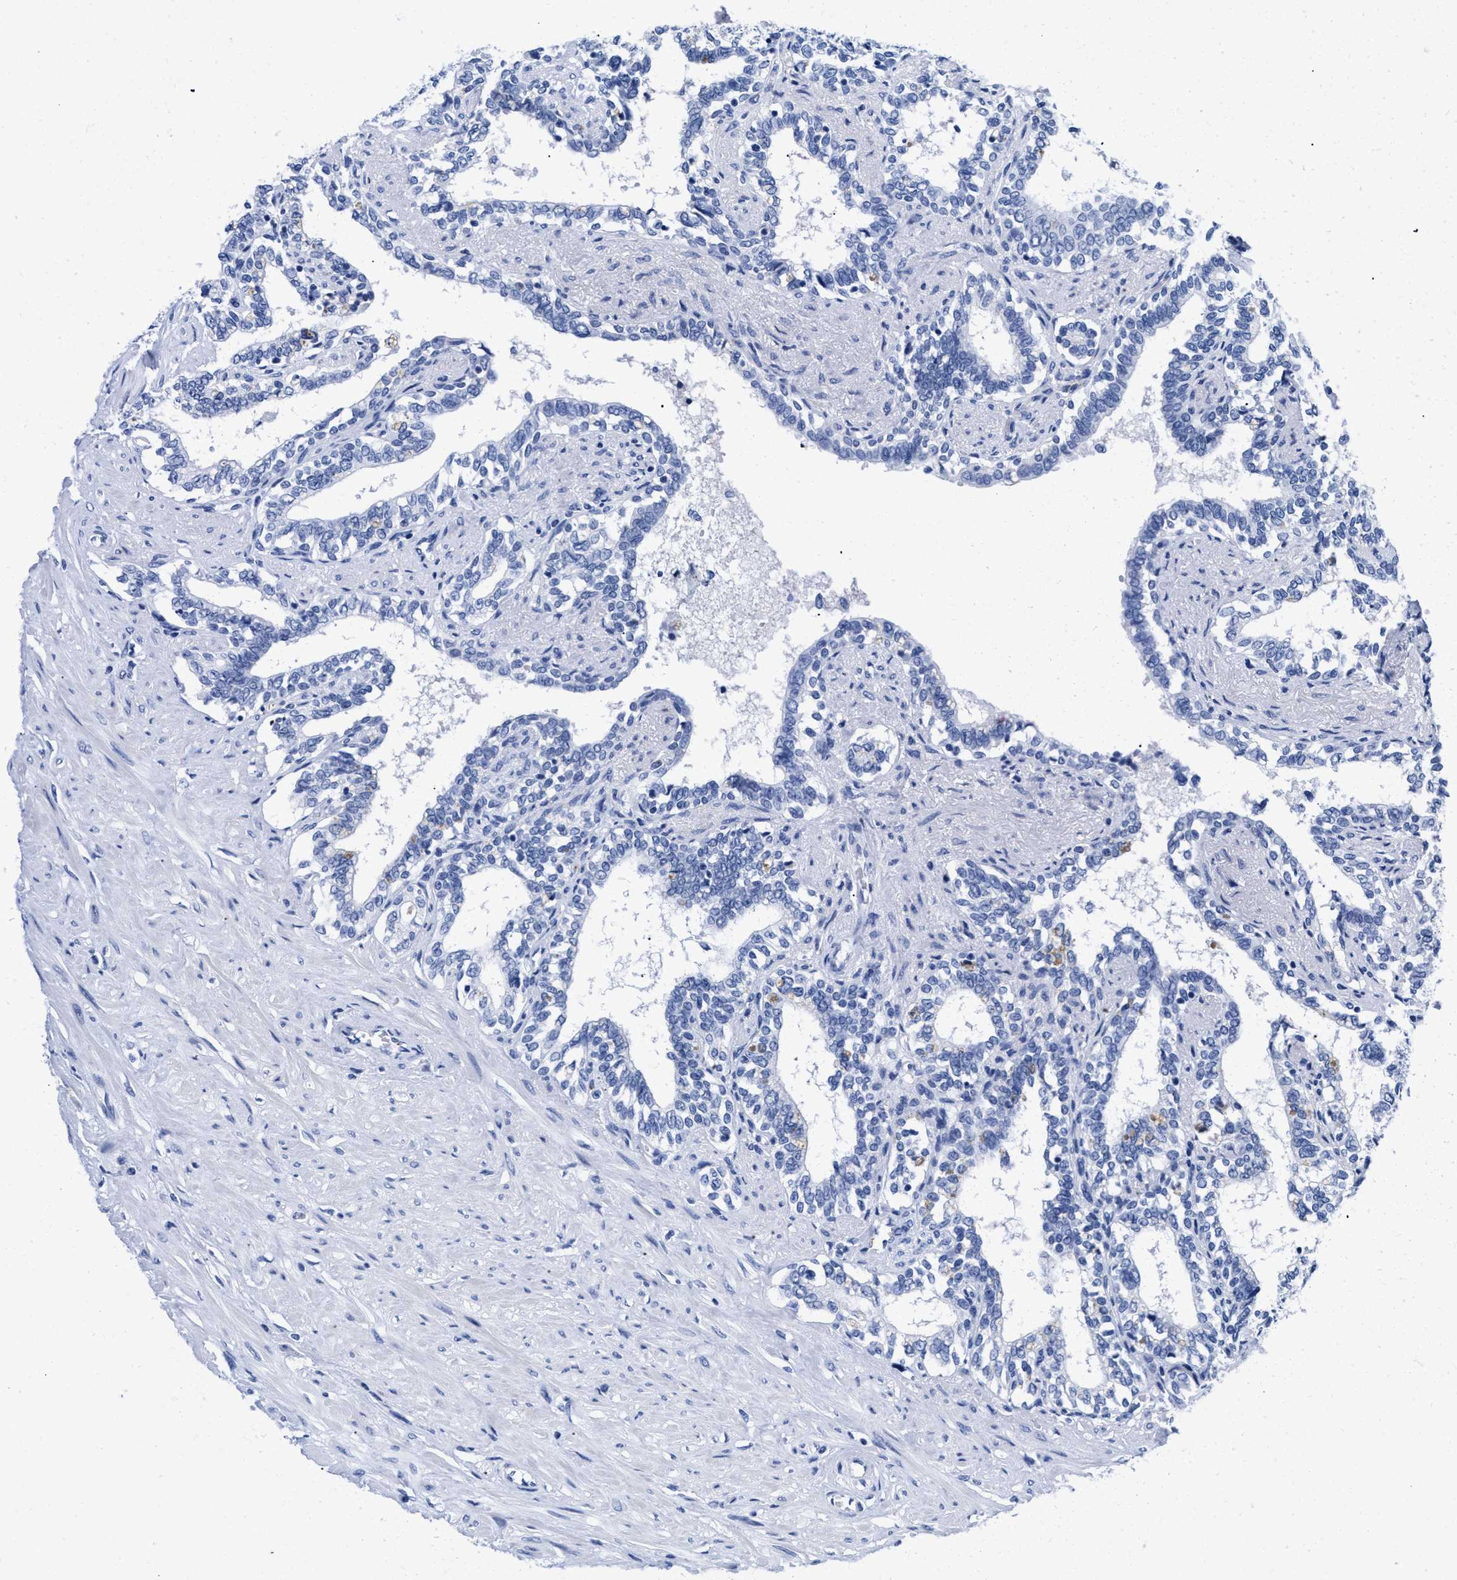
{"staining": {"intensity": "negative", "quantity": "none", "location": "none"}, "tissue": "seminal vesicle", "cell_type": "Glandular cells", "image_type": "normal", "snomed": [{"axis": "morphology", "description": "Normal tissue, NOS"}, {"axis": "morphology", "description": "Adenocarcinoma, High grade"}, {"axis": "topography", "description": "Prostate"}, {"axis": "topography", "description": "Seminal veicle"}], "caption": "Seminal vesicle was stained to show a protein in brown. There is no significant positivity in glandular cells. (DAB IHC visualized using brightfield microscopy, high magnification).", "gene": "TREML1", "patient": {"sex": "male", "age": 55}}